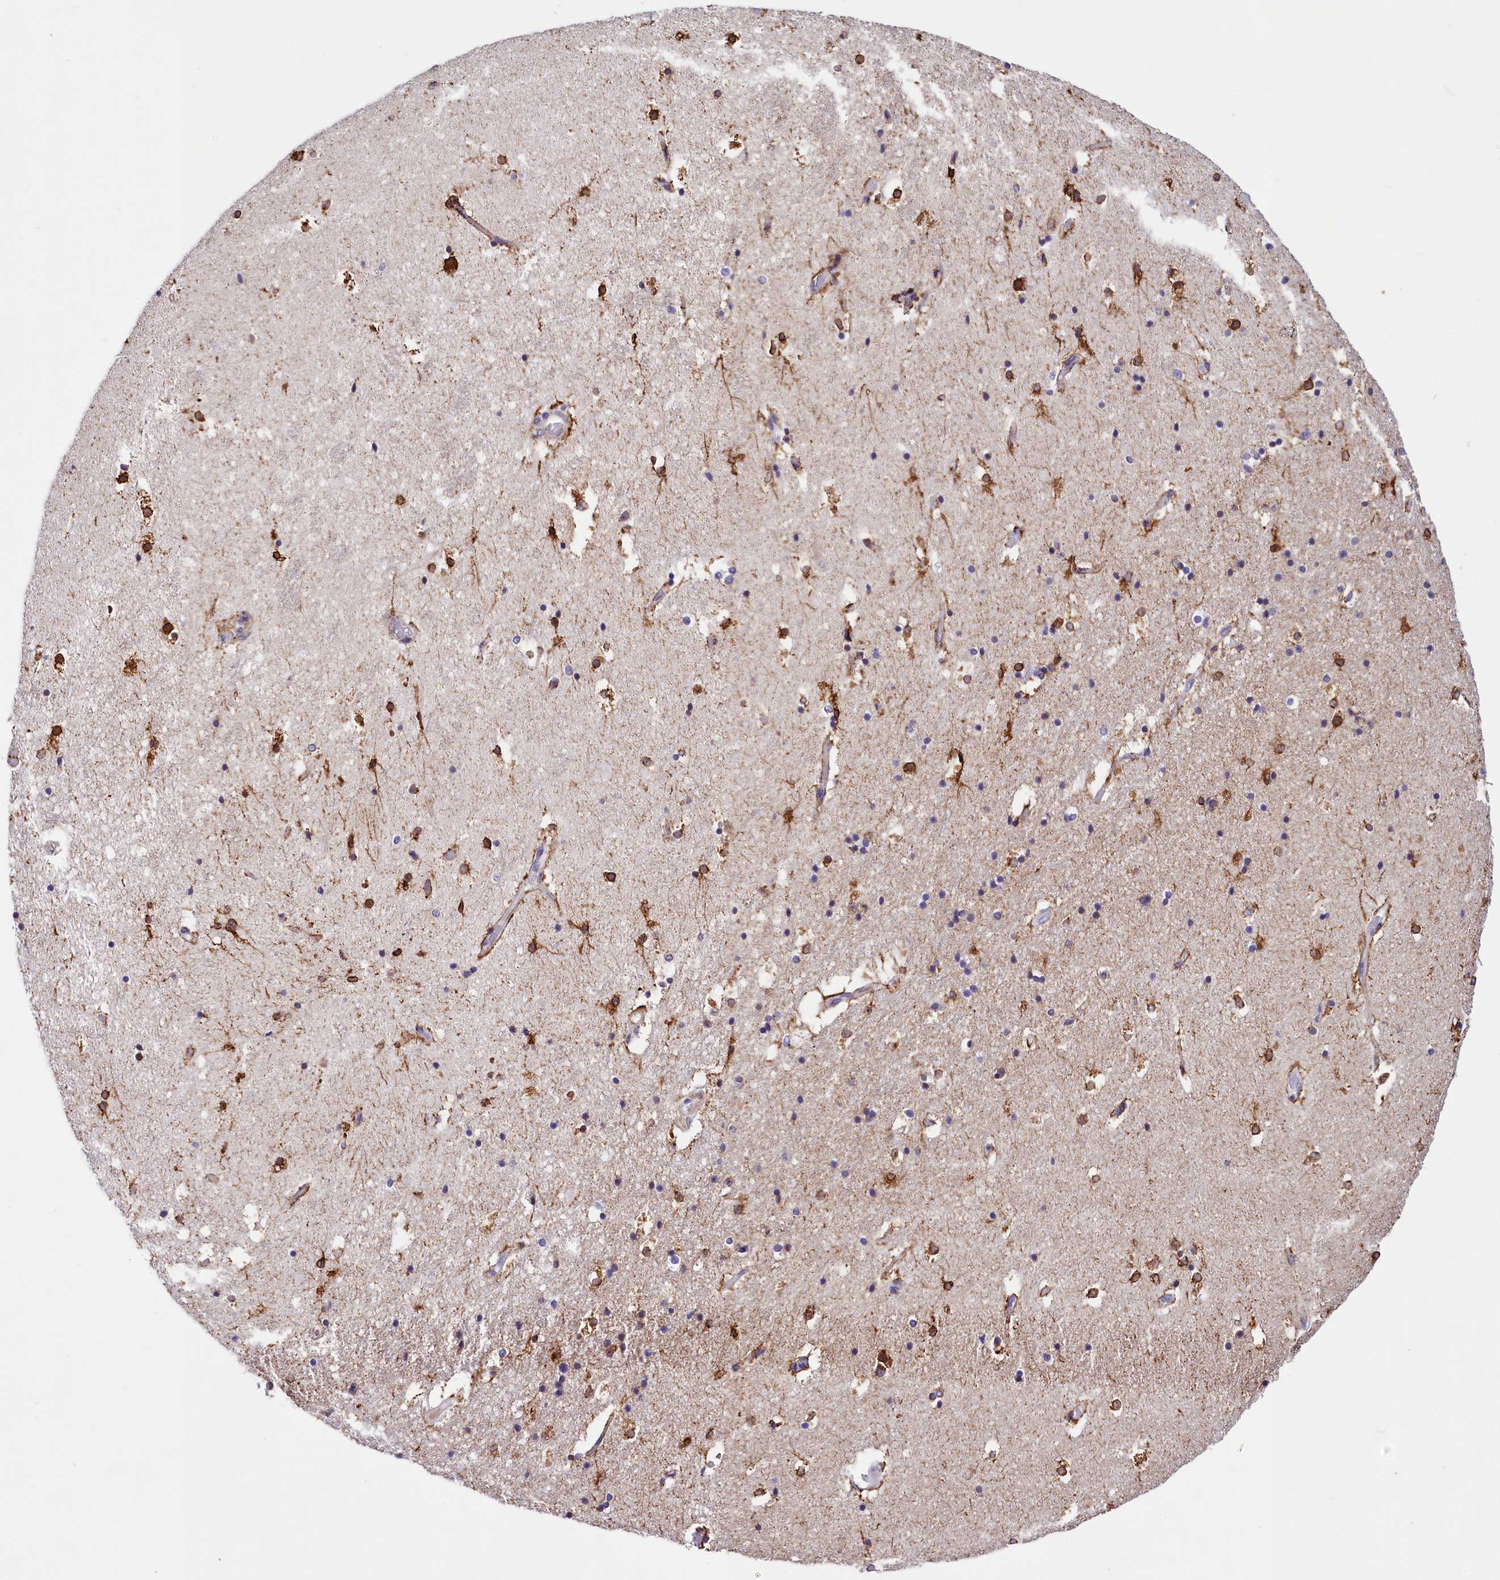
{"staining": {"intensity": "strong", "quantity": "<25%", "location": "cytoplasmic/membranous"}, "tissue": "hippocampus", "cell_type": "Glial cells", "image_type": "normal", "snomed": [{"axis": "morphology", "description": "Normal tissue, NOS"}, {"axis": "topography", "description": "Hippocampus"}], "caption": "Immunohistochemical staining of unremarkable hippocampus exhibits strong cytoplasmic/membranous protein positivity in about <25% of glial cells.", "gene": "ITGA1", "patient": {"sex": "female", "age": 52}}